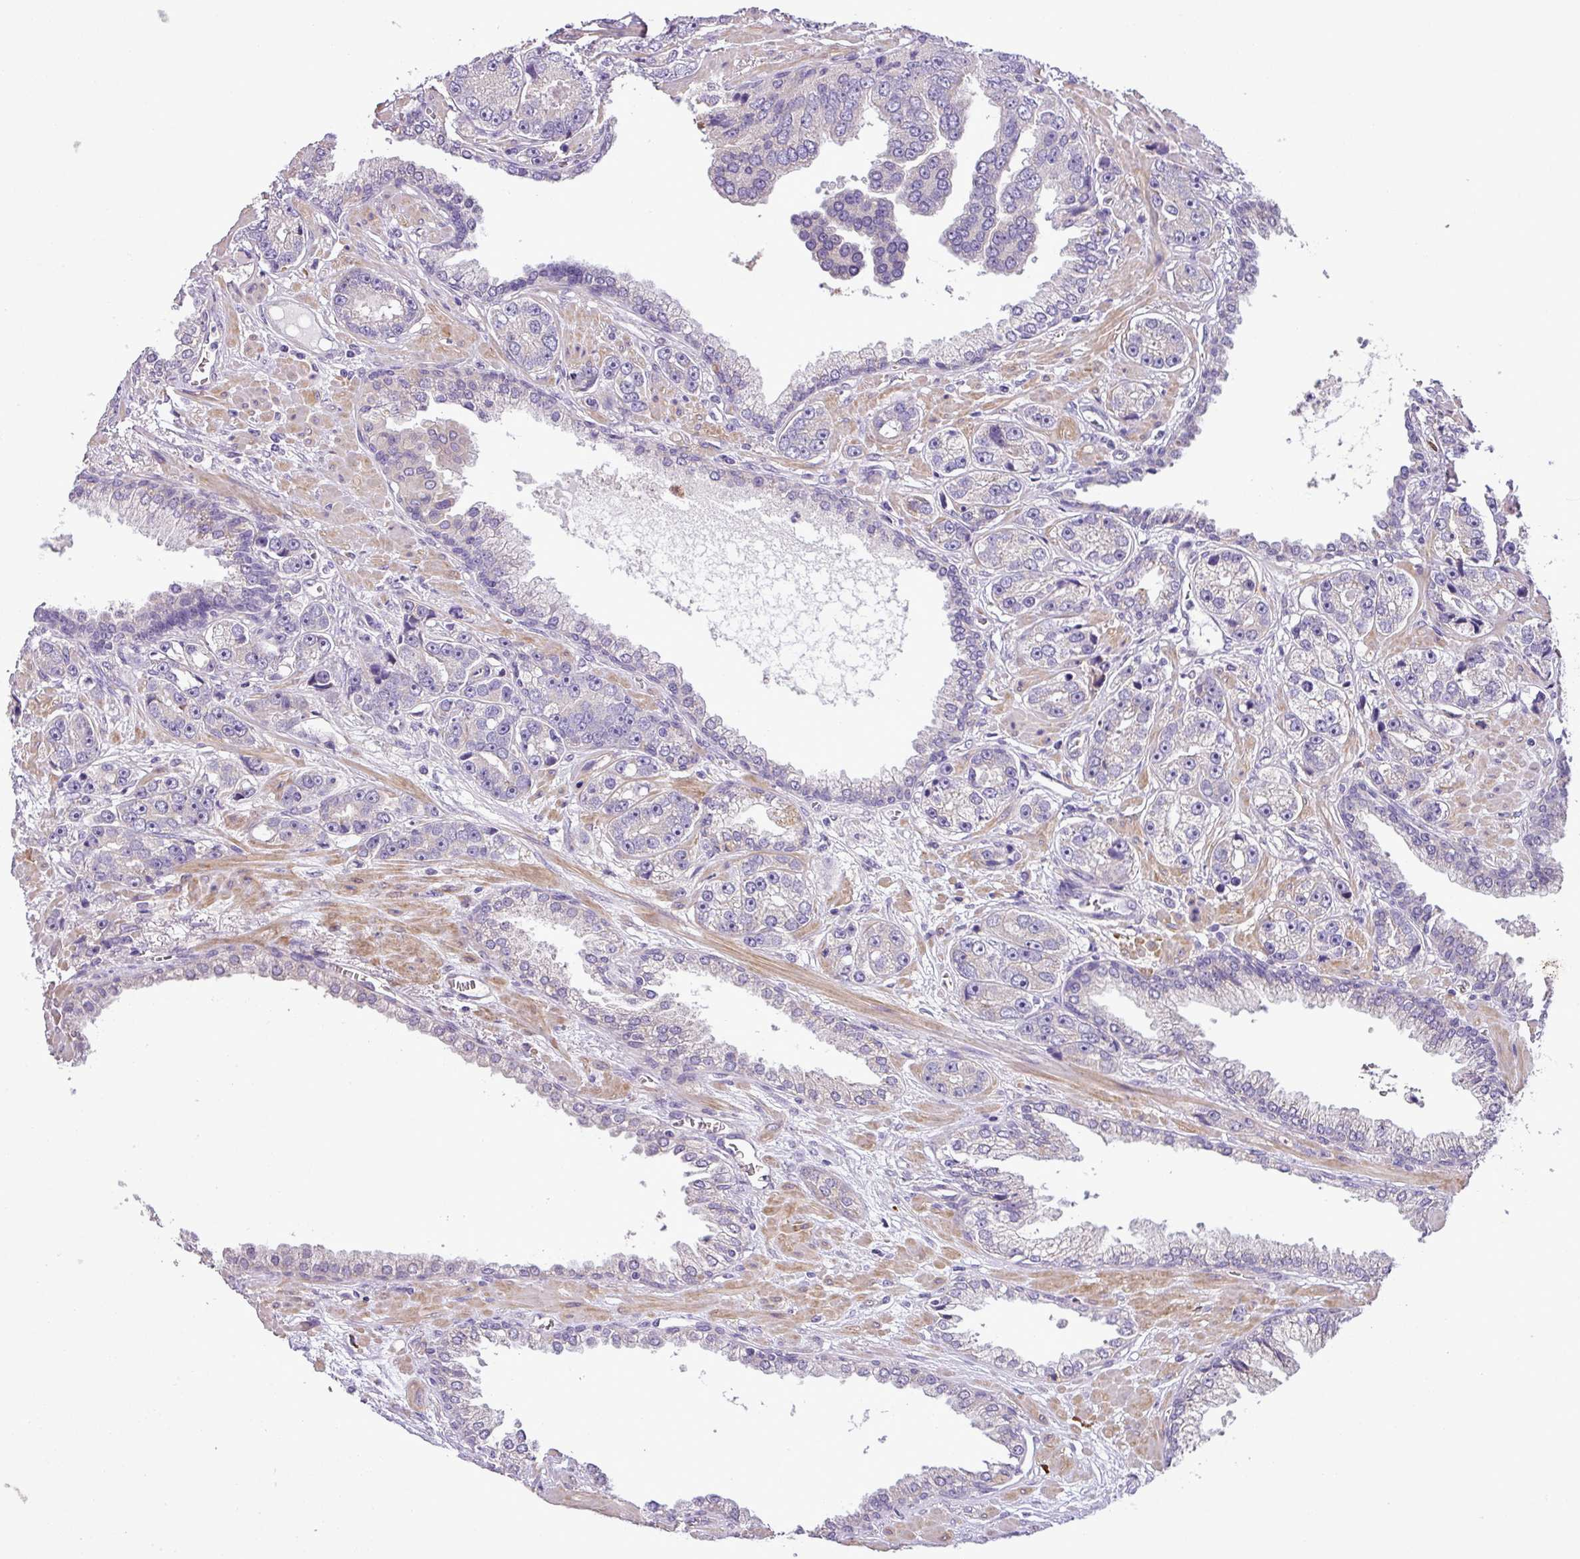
{"staining": {"intensity": "negative", "quantity": "none", "location": "none"}, "tissue": "prostate cancer", "cell_type": "Tumor cells", "image_type": "cancer", "snomed": [{"axis": "morphology", "description": "Adenocarcinoma, High grade"}, {"axis": "topography", "description": "Prostate"}], "caption": "Immunohistochemistry (IHC) micrograph of neoplastic tissue: prostate adenocarcinoma (high-grade) stained with DAB displays no significant protein staining in tumor cells. (DAB (3,3'-diaminobenzidine) immunohistochemistry, high magnification).", "gene": "MOCS3", "patient": {"sex": "male", "age": 71}}